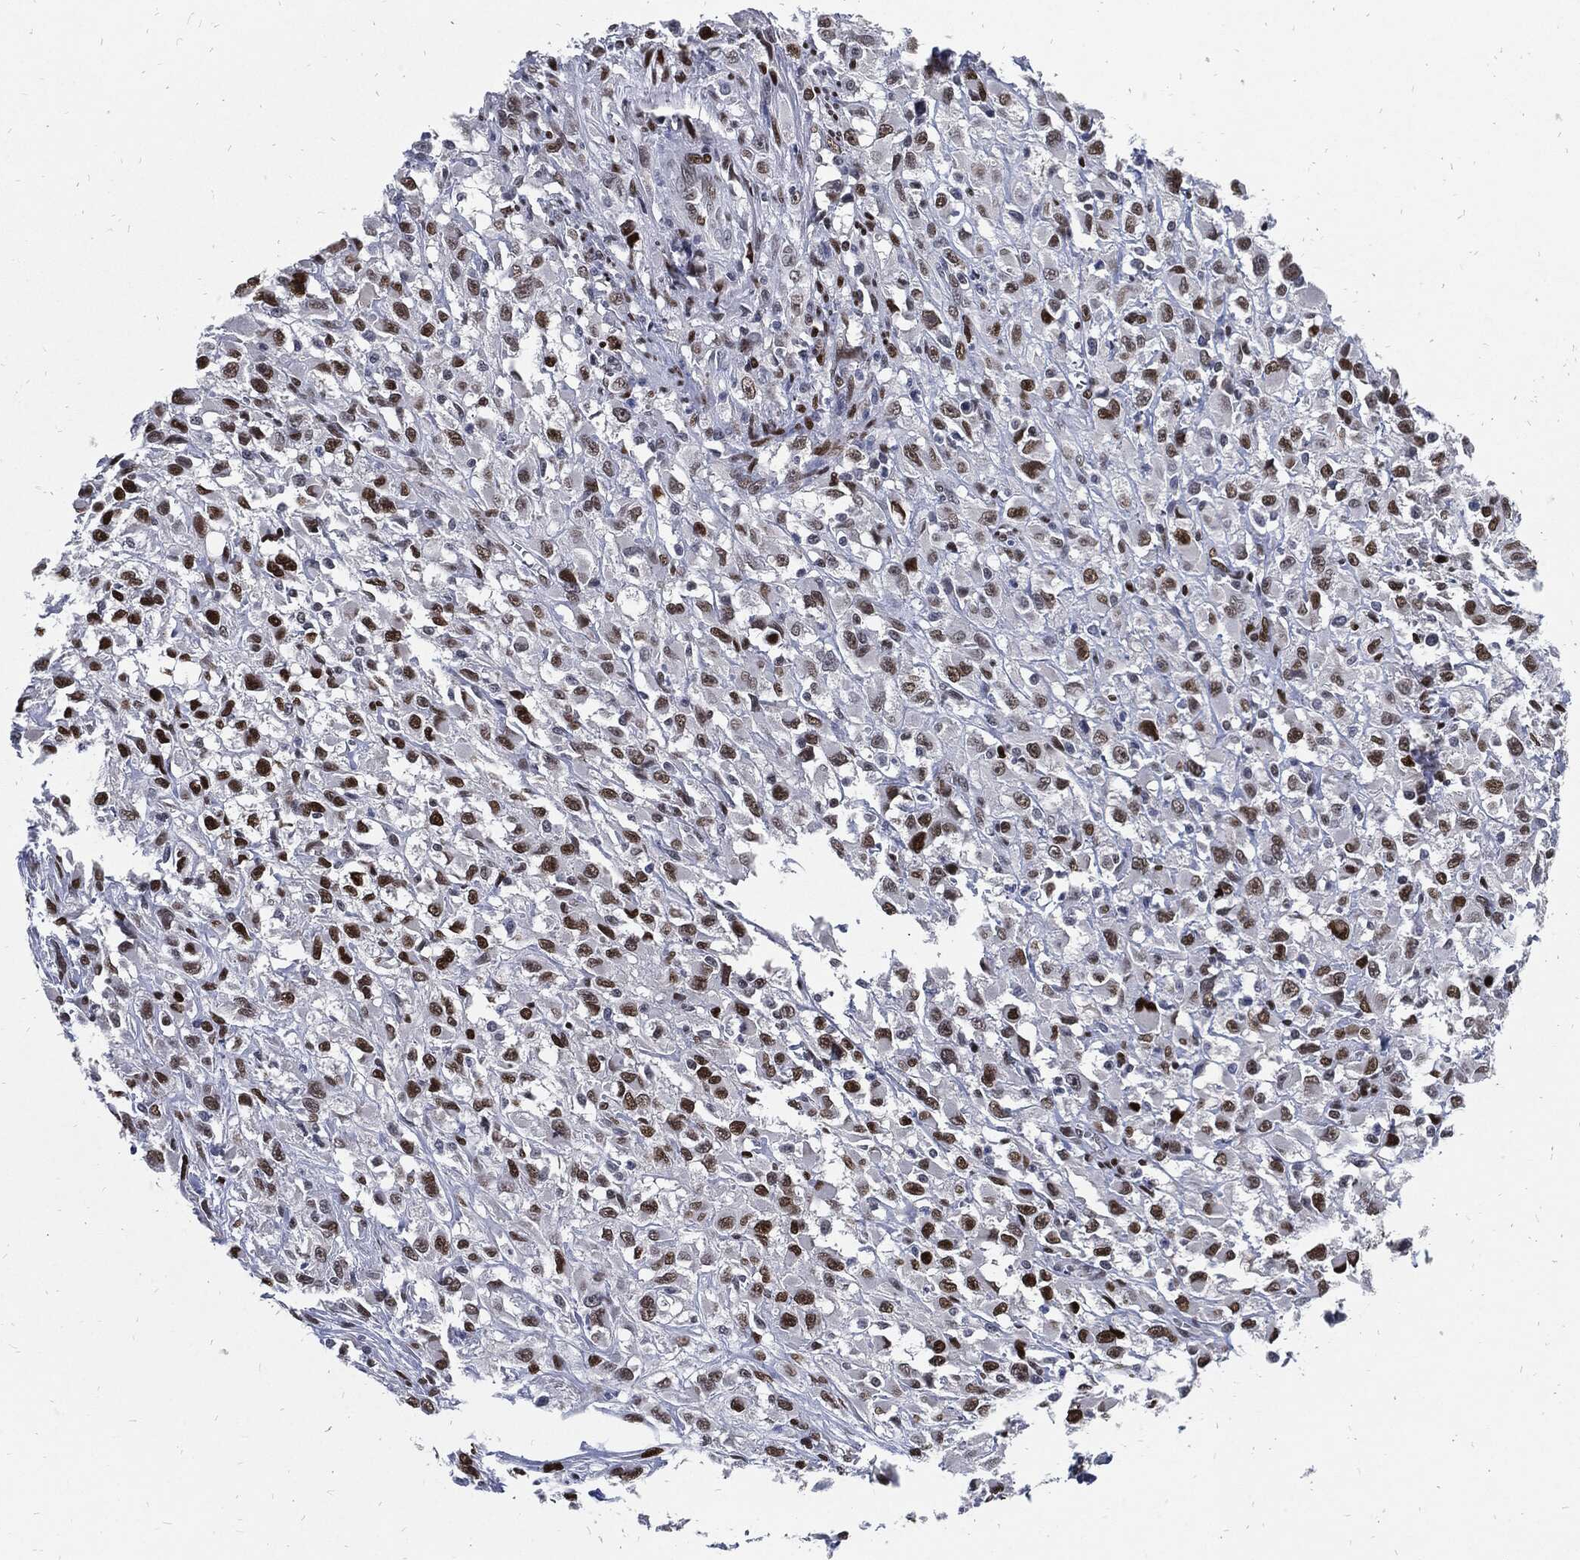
{"staining": {"intensity": "strong", "quantity": ">75%", "location": "nuclear"}, "tissue": "head and neck cancer", "cell_type": "Tumor cells", "image_type": "cancer", "snomed": [{"axis": "morphology", "description": "Squamous cell carcinoma, NOS"}, {"axis": "morphology", "description": "Squamous cell carcinoma, metastatic, NOS"}, {"axis": "topography", "description": "Oral tissue"}, {"axis": "topography", "description": "Head-Neck"}], "caption": "The histopathology image demonstrates staining of head and neck metastatic squamous cell carcinoma, revealing strong nuclear protein positivity (brown color) within tumor cells.", "gene": "JUN", "patient": {"sex": "female", "age": 85}}